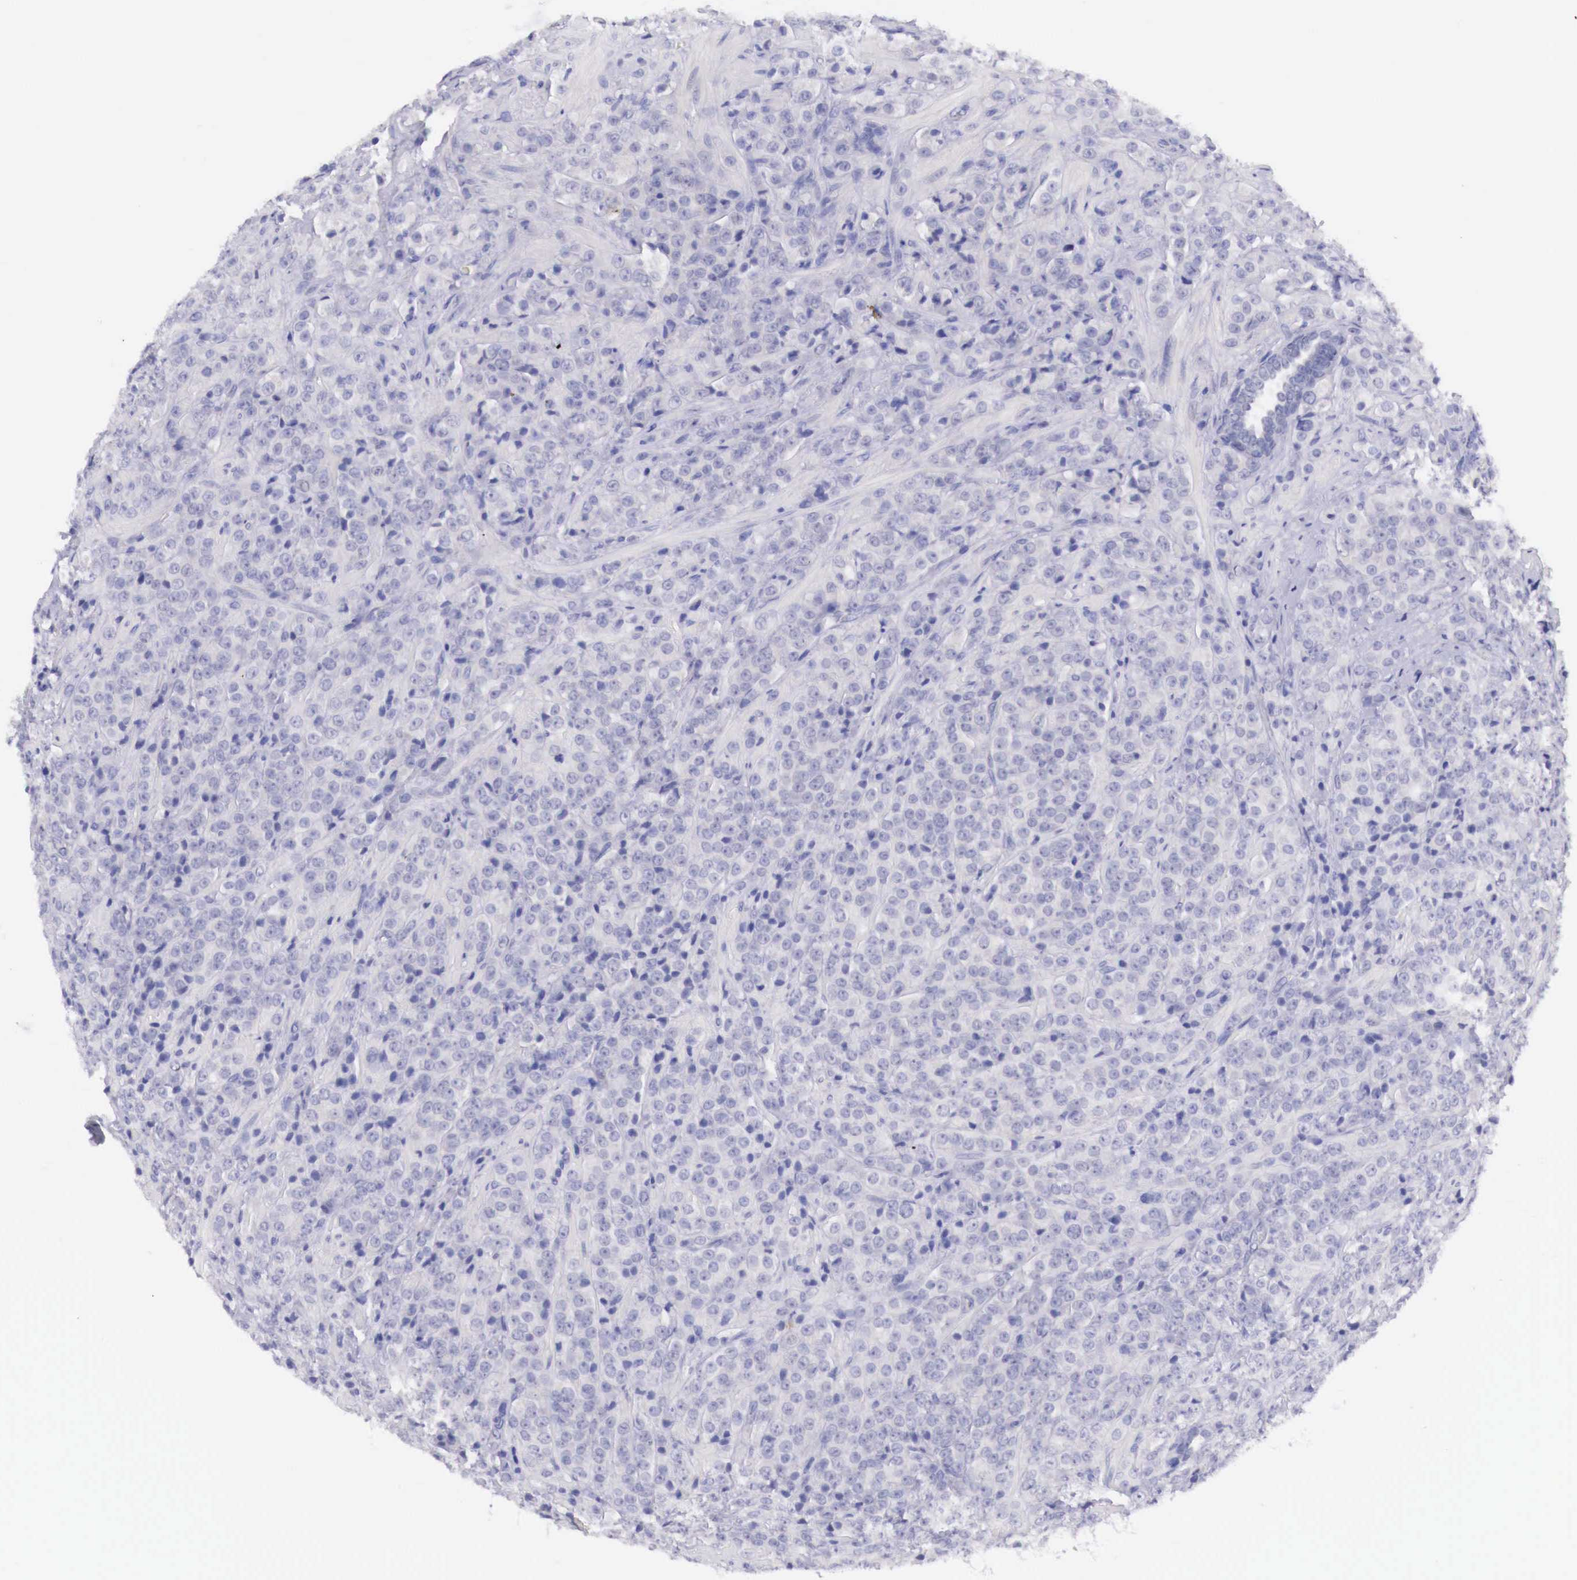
{"staining": {"intensity": "negative", "quantity": "none", "location": "none"}, "tissue": "prostate cancer", "cell_type": "Tumor cells", "image_type": "cancer", "snomed": [{"axis": "morphology", "description": "Adenocarcinoma, Medium grade"}, {"axis": "topography", "description": "Prostate"}], "caption": "High magnification brightfield microscopy of prostate medium-grade adenocarcinoma stained with DAB (3,3'-diaminobenzidine) (brown) and counterstained with hematoxylin (blue): tumor cells show no significant positivity.", "gene": "BCL6", "patient": {"sex": "male", "age": 70}}